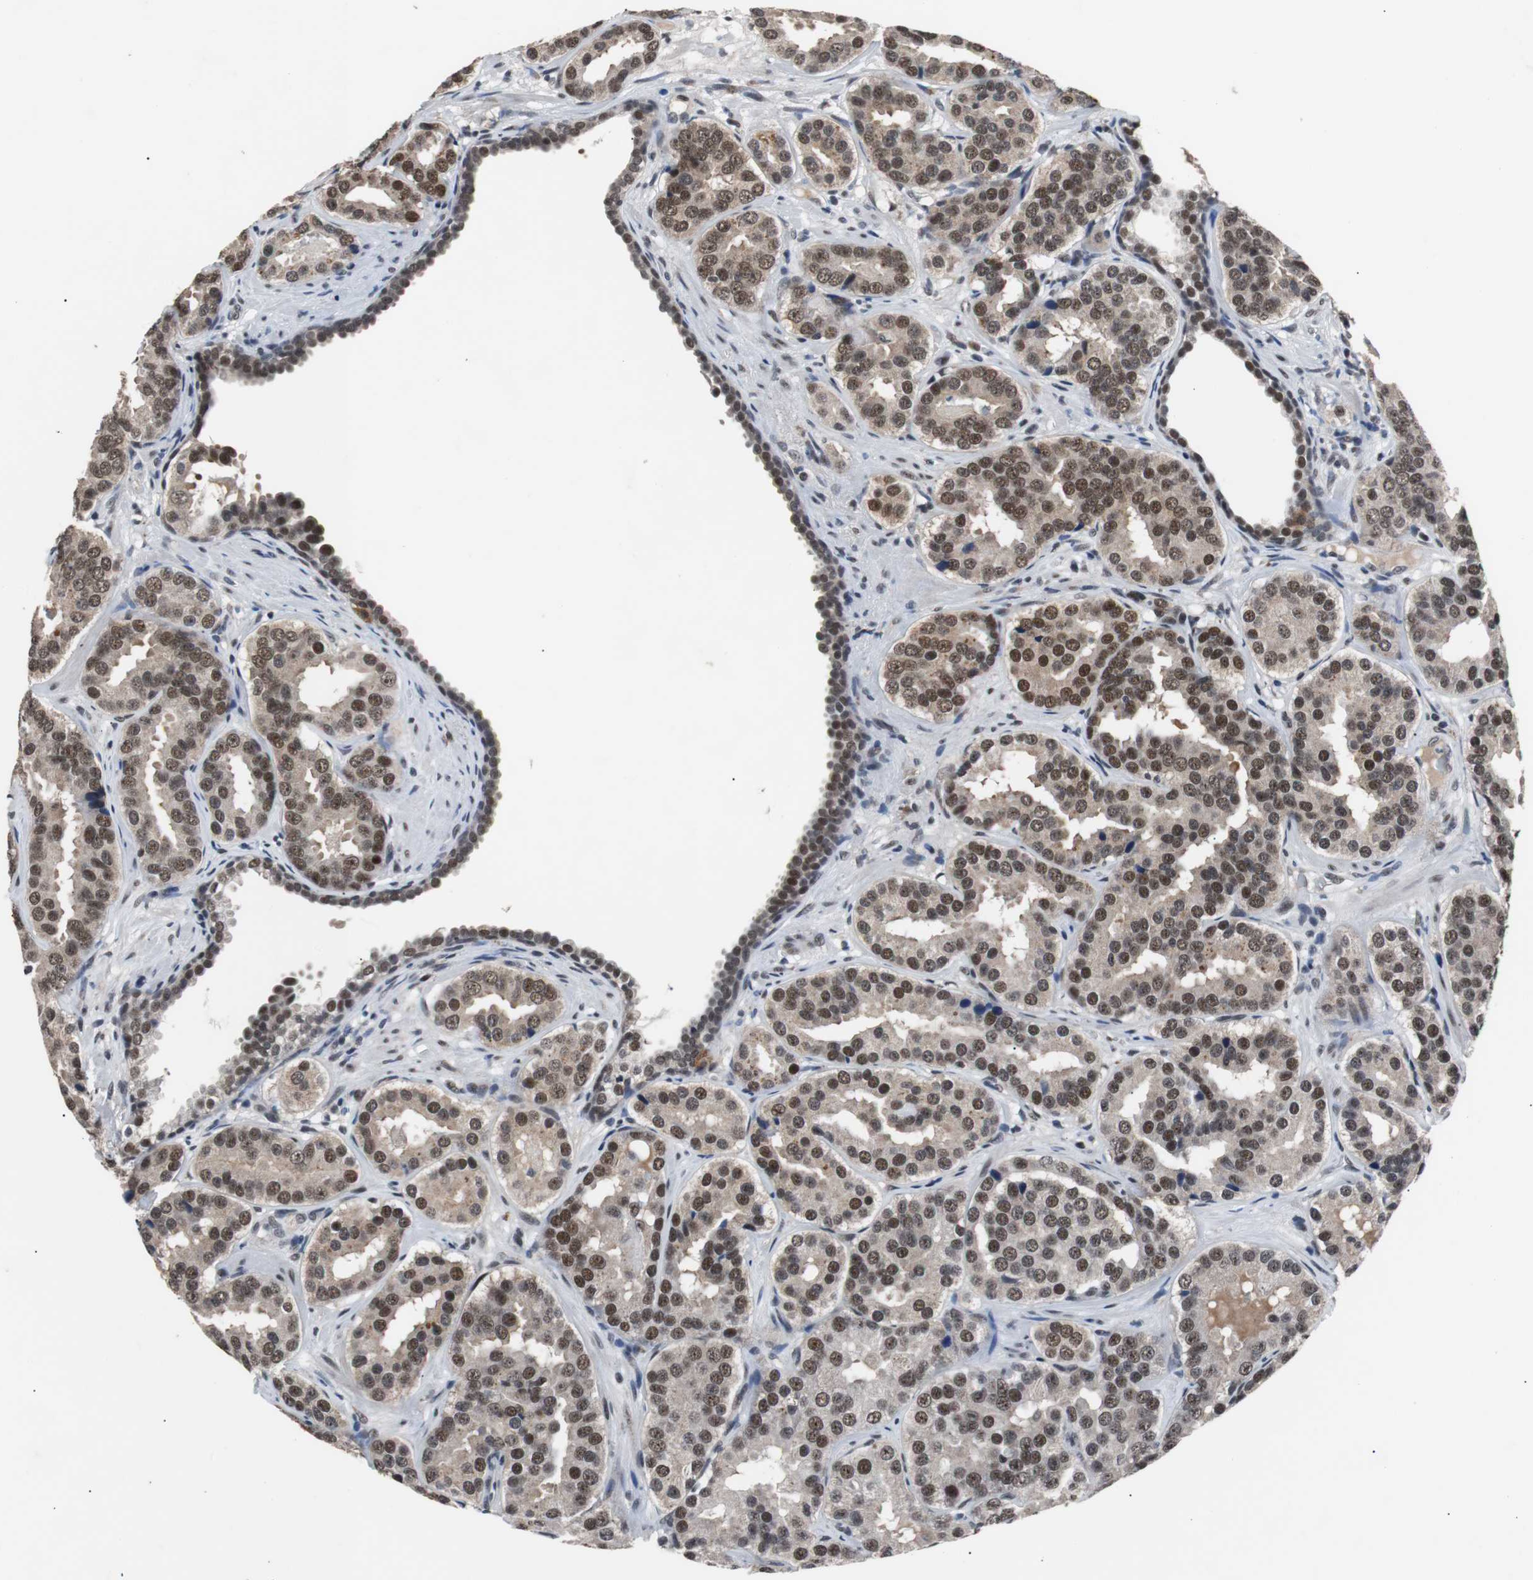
{"staining": {"intensity": "moderate", "quantity": ">75%", "location": "nuclear"}, "tissue": "prostate cancer", "cell_type": "Tumor cells", "image_type": "cancer", "snomed": [{"axis": "morphology", "description": "Adenocarcinoma, Low grade"}, {"axis": "topography", "description": "Prostate"}], "caption": "A micrograph showing moderate nuclear staining in about >75% of tumor cells in adenocarcinoma (low-grade) (prostate), as visualized by brown immunohistochemical staining.", "gene": "USP28", "patient": {"sex": "male", "age": 59}}